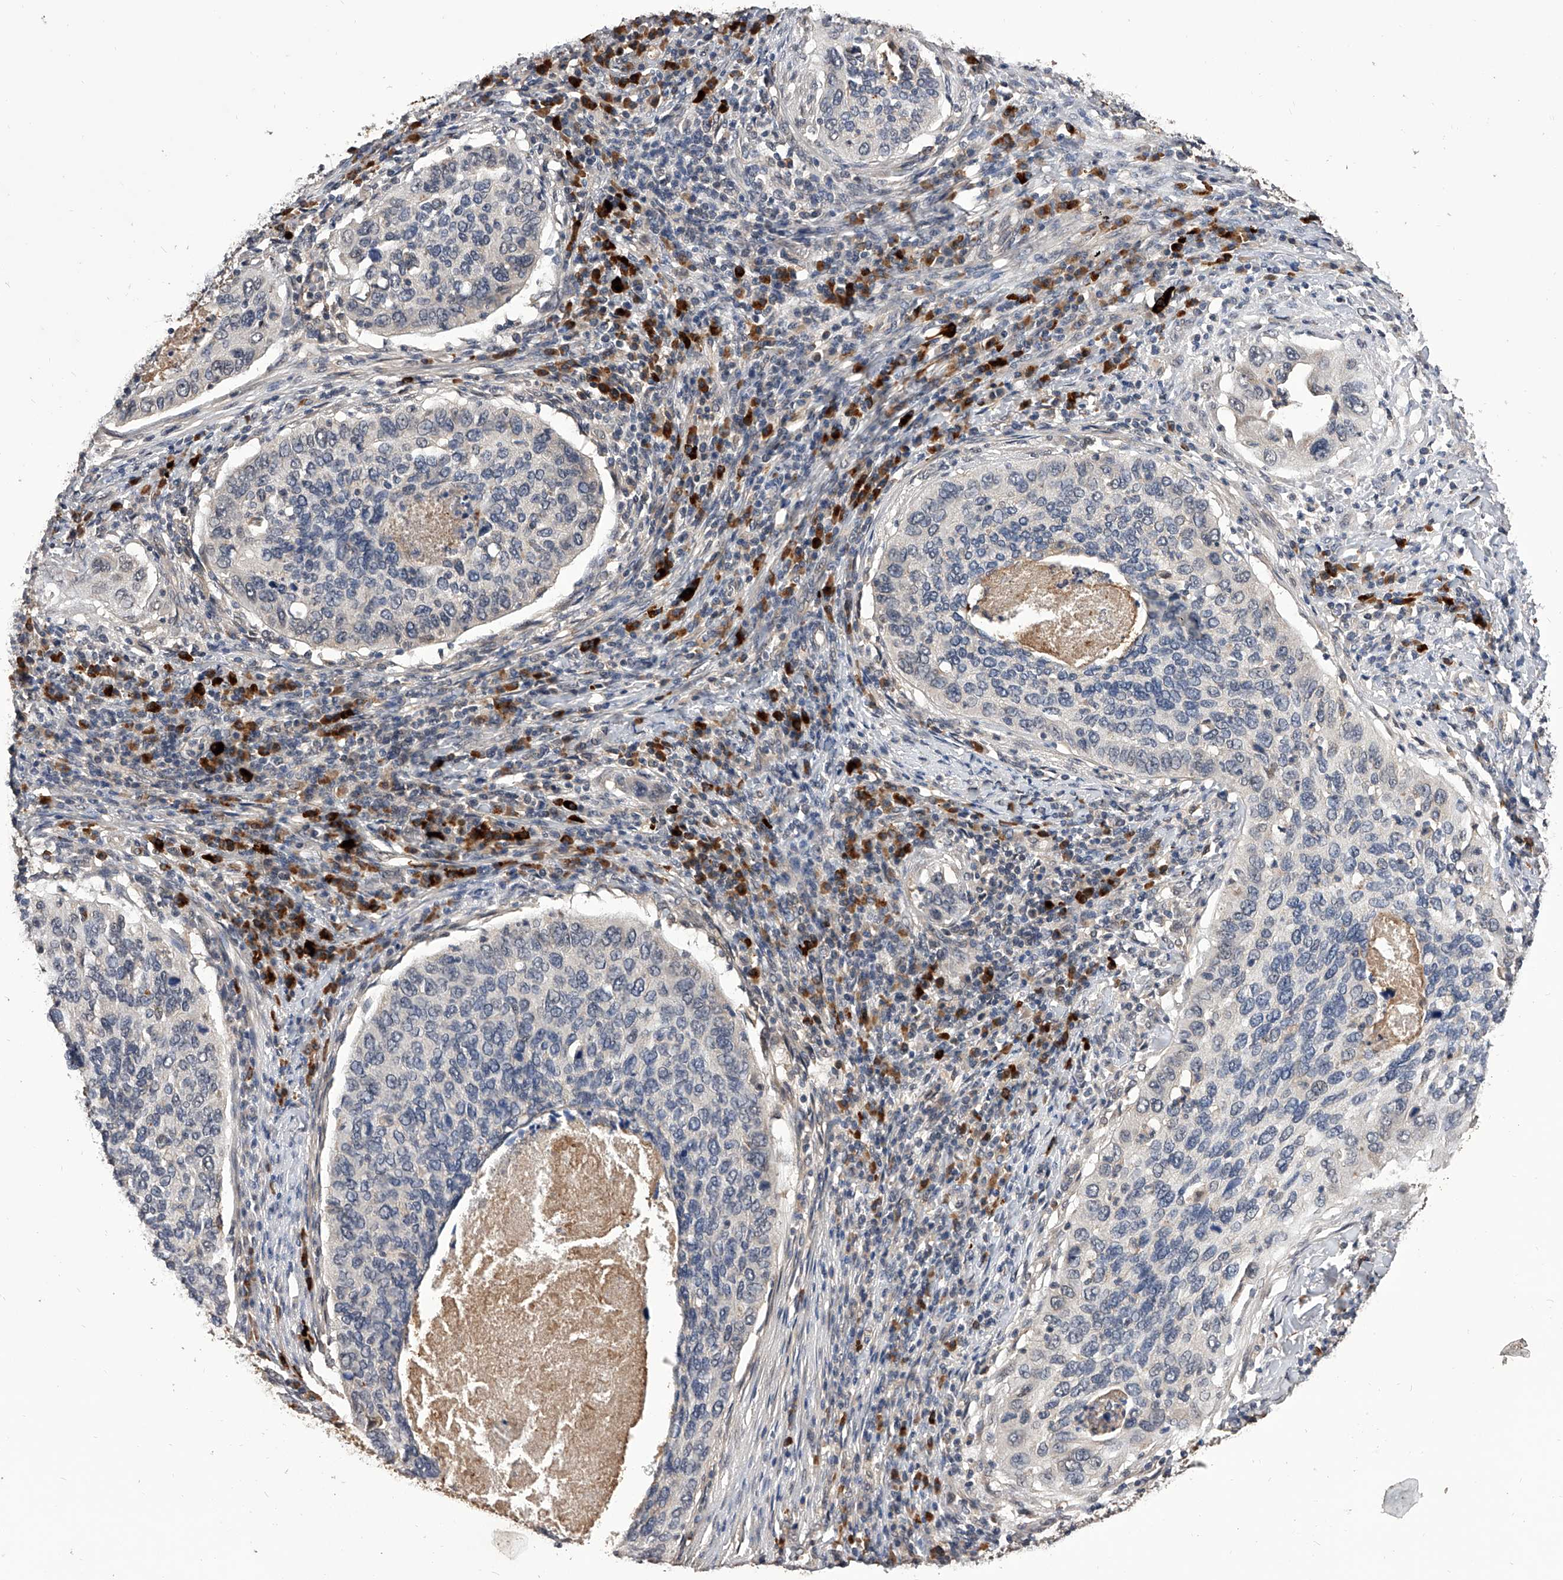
{"staining": {"intensity": "negative", "quantity": "none", "location": "none"}, "tissue": "cervical cancer", "cell_type": "Tumor cells", "image_type": "cancer", "snomed": [{"axis": "morphology", "description": "Squamous cell carcinoma, NOS"}, {"axis": "topography", "description": "Cervix"}], "caption": "Human cervical cancer stained for a protein using immunohistochemistry (IHC) displays no expression in tumor cells.", "gene": "CFAP410", "patient": {"sex": "female", "age": 38}}